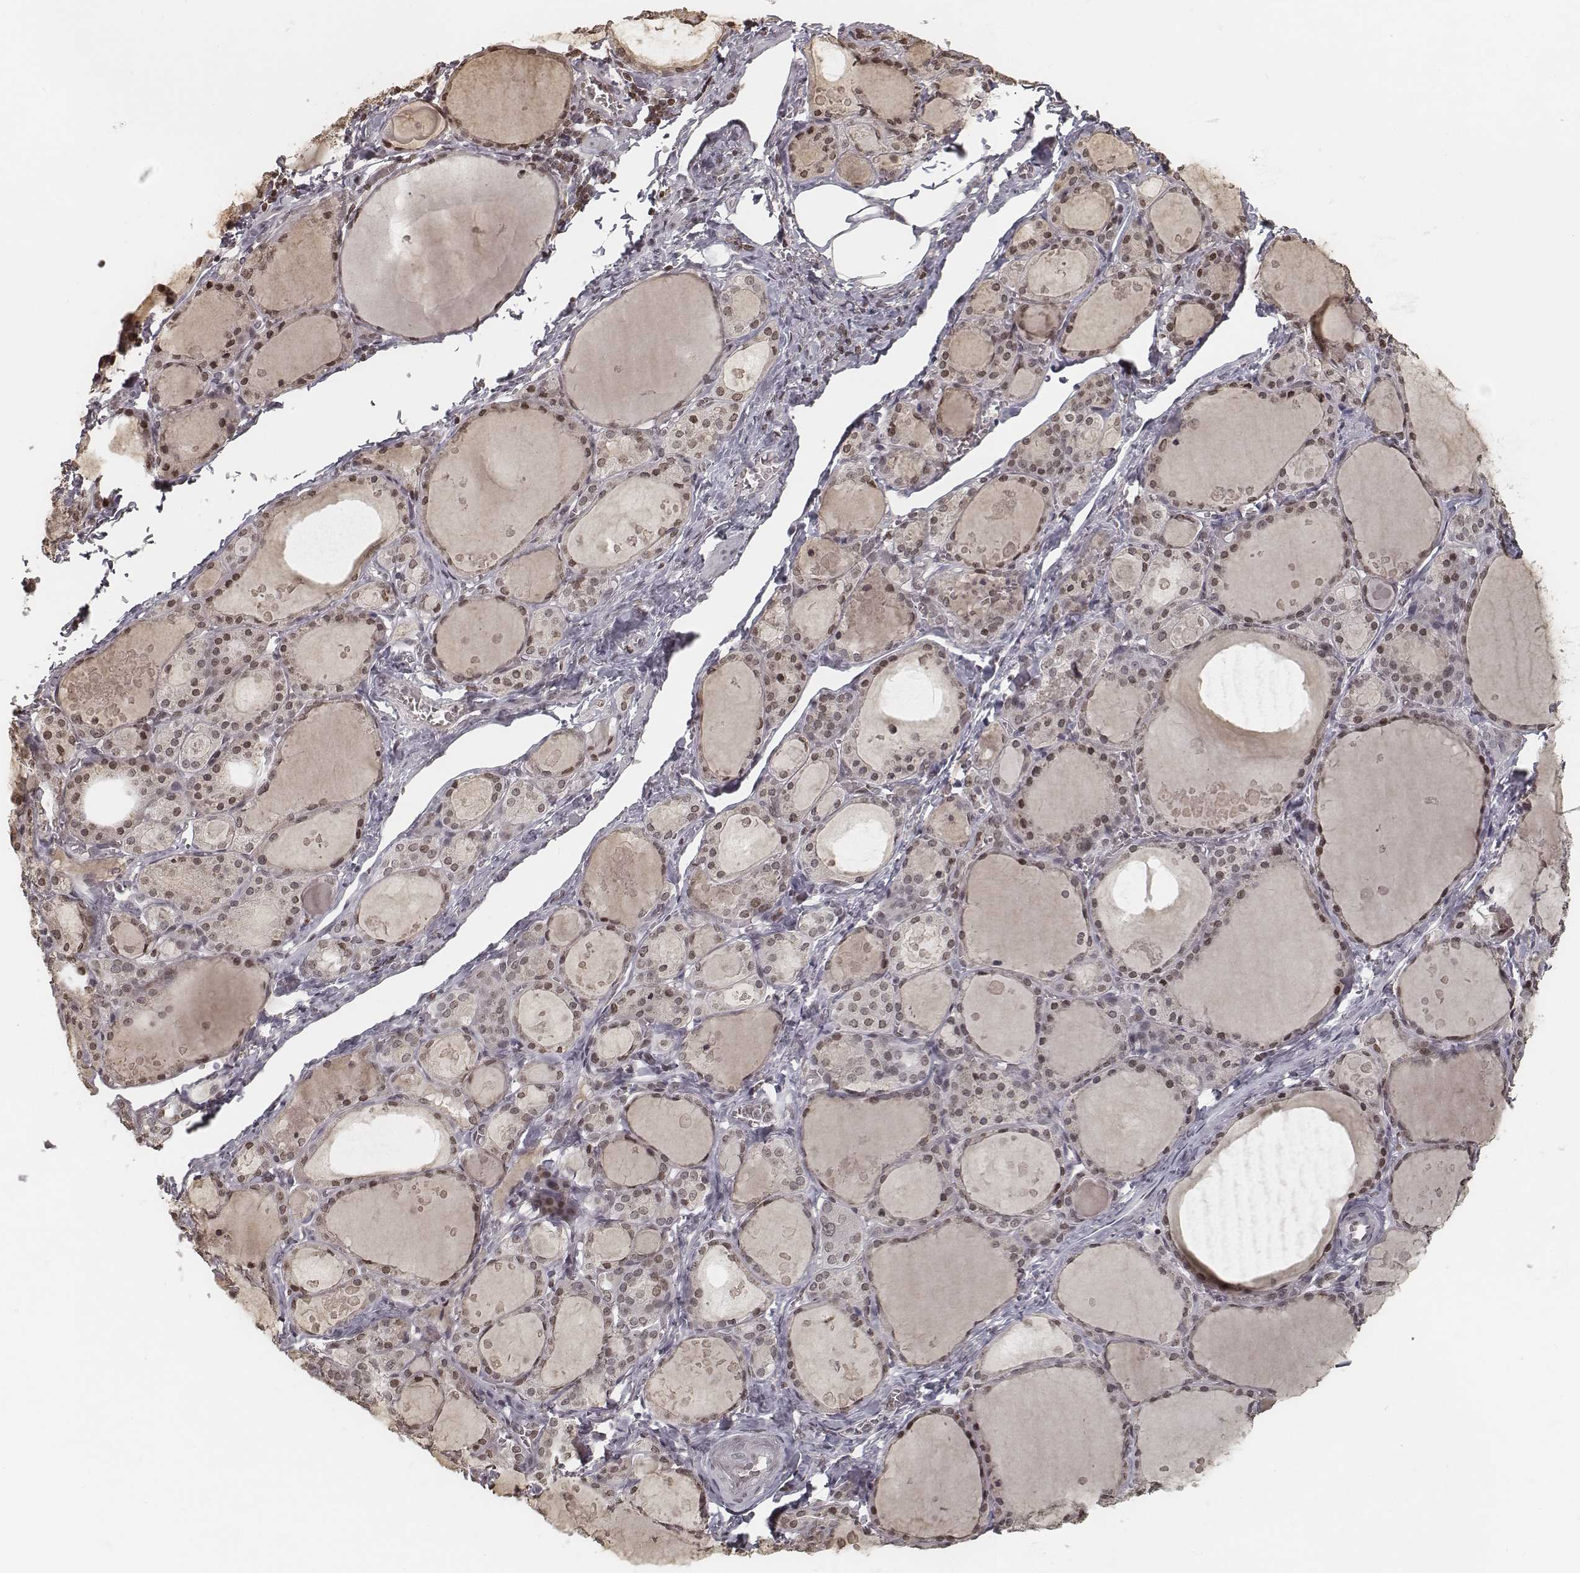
{"staining": {"intensity": "moderate", "quantity": ">75%", "location": "nuclear"}, "tissue": "thyroid gland", "cell_type": "Glandular cells", "image_type": "normal", "snomed": [{"axis": "morphology", "description": "Normal tissue, NOS"}, {"axis": "topography", "description": "Thyroid gland"}], "caption": "The micrograph exhibits staining of normal thyroid gland, revealing moderate nuclear protein positivity (brown color) within glandular cells. (brown staining indicates protein expression, while blue staining denotes nuclei).", "gene": "HMGA2", "patient": {"sex": "male", "age": 68}}